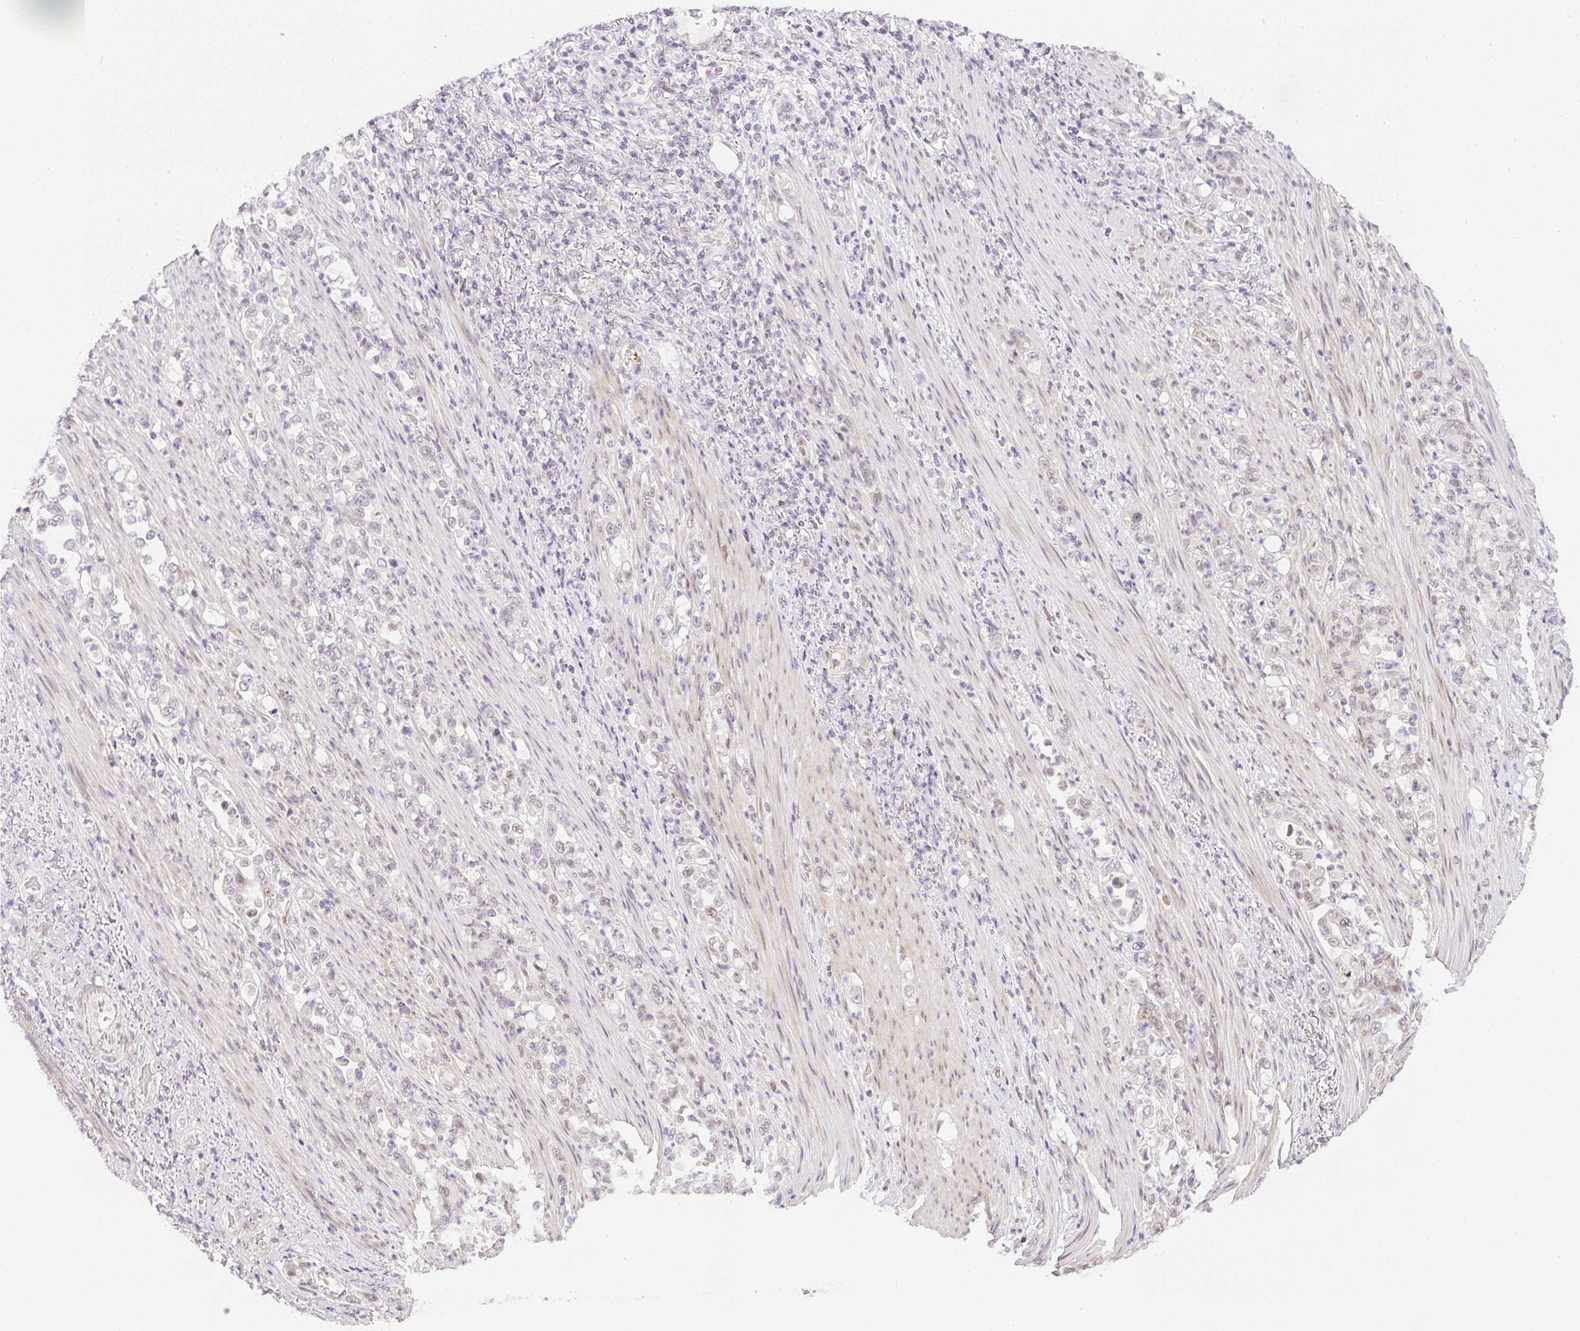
{"staining": {"intensity": "weak", "quantity": "<25%", "location": "nuclear"}, "tissue": "stomach cancer", "cell_type": "Tumor cells", "image_type": "cancer", "snomed": [{"axis": "morphology", "description": "Normal tissue, NOS"}, {"axis": "morphology", "description": "Adenocarcinoma, NOS"}, {"axis": "topography", "description": "Stomach"}], "caption": "This is an immunohistochemistry (IHC) histopathology image of human adenocarcinoma (stomach). There is no positivity in tumor cells.", "gene": "DPPA4", "patient": {"sex": "female", "age": 79}}